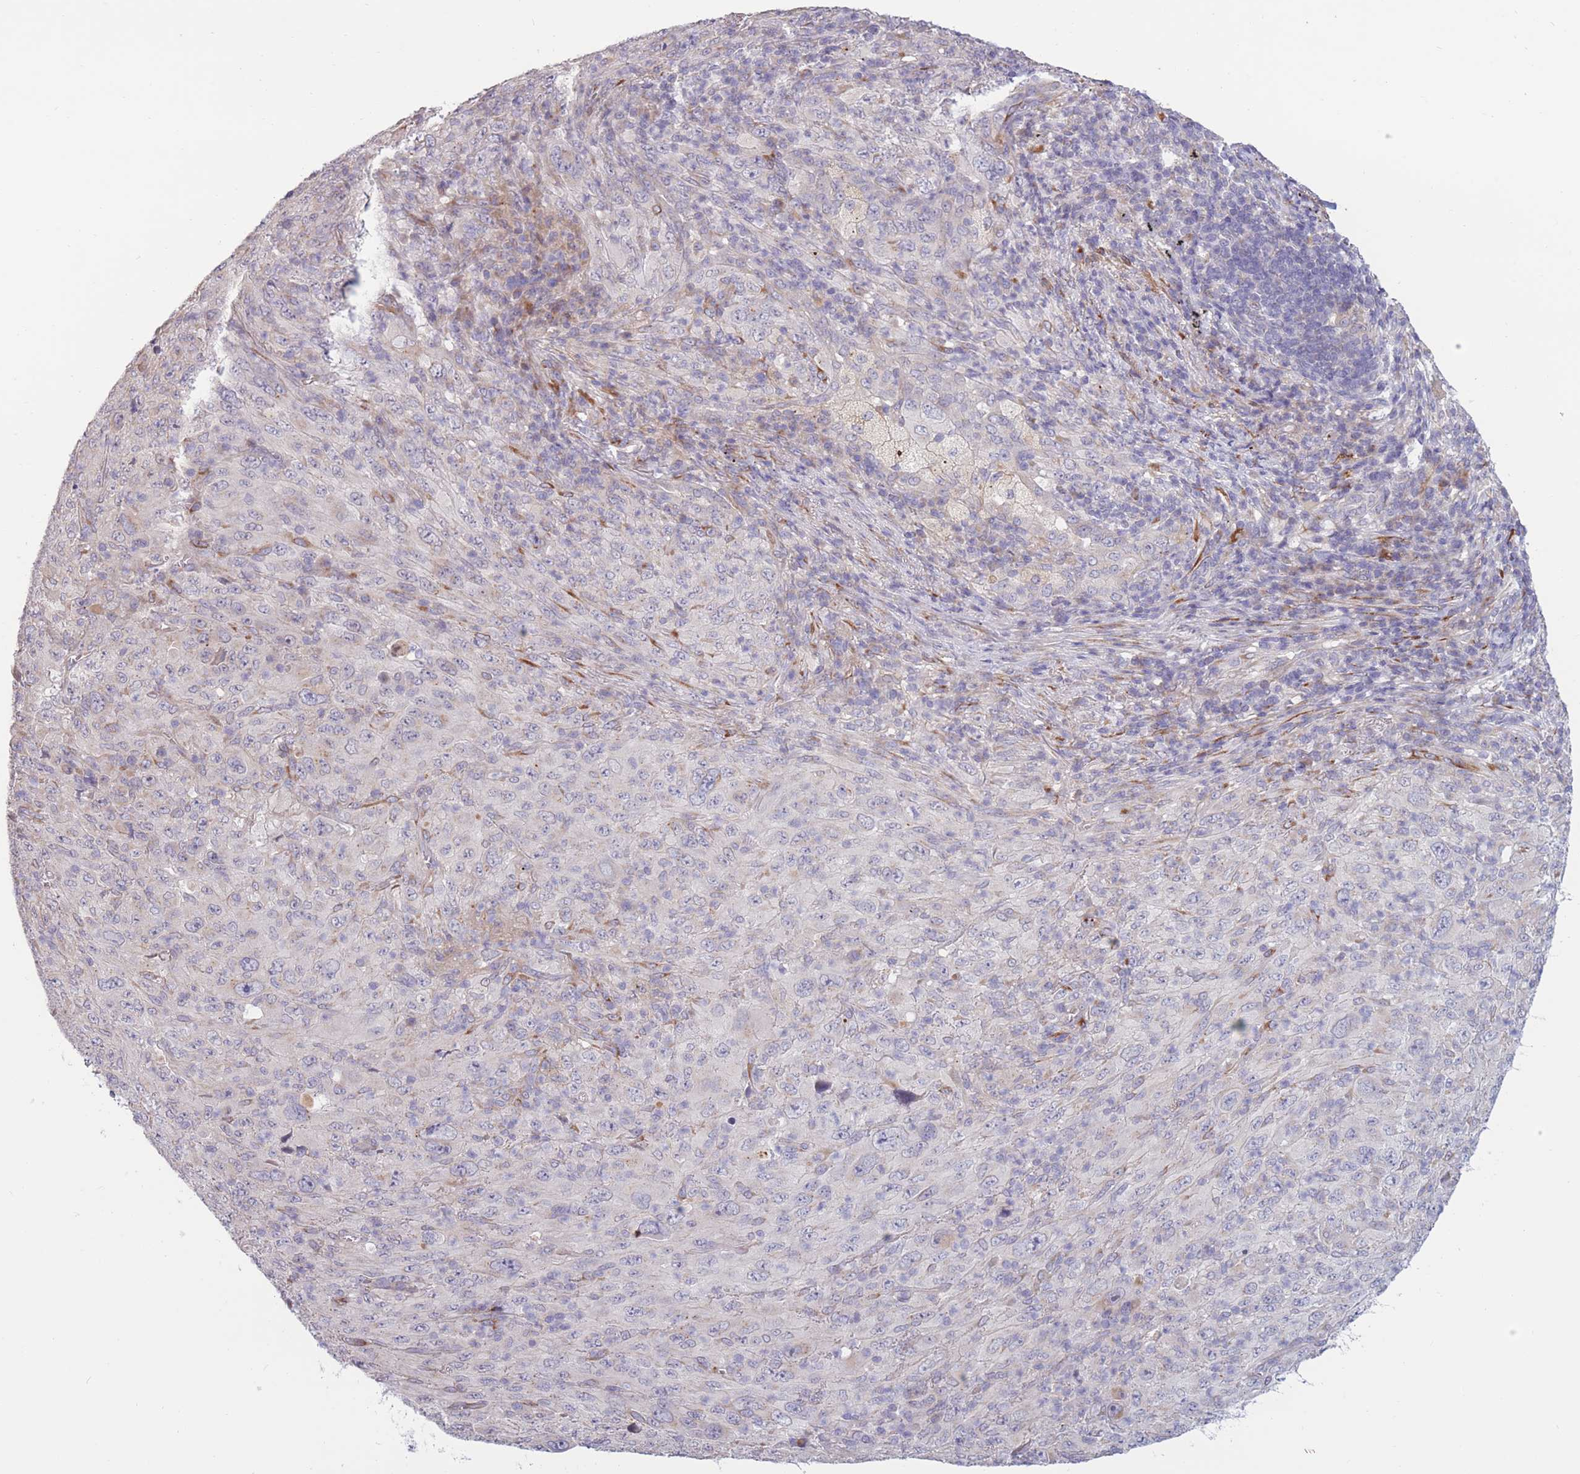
{"staining": {"intensity": "negative", "quantity": "none", "location": "none"}, "tissue": "melanoma", "cell_type": "Tumor cells", "image_type": "cancer", "snomed": [{"axis": "morphology", "description": "Malignant melanoma, Metastatic site"}, {"axis": "topography", "description": "Skin"}], "caption": "Human melanoma stained for a protein using immunohistochemistry exhibits no staining in tumor cells.", "gene": "CCNQ", "patient": {"sex": "female", "age": 56}}